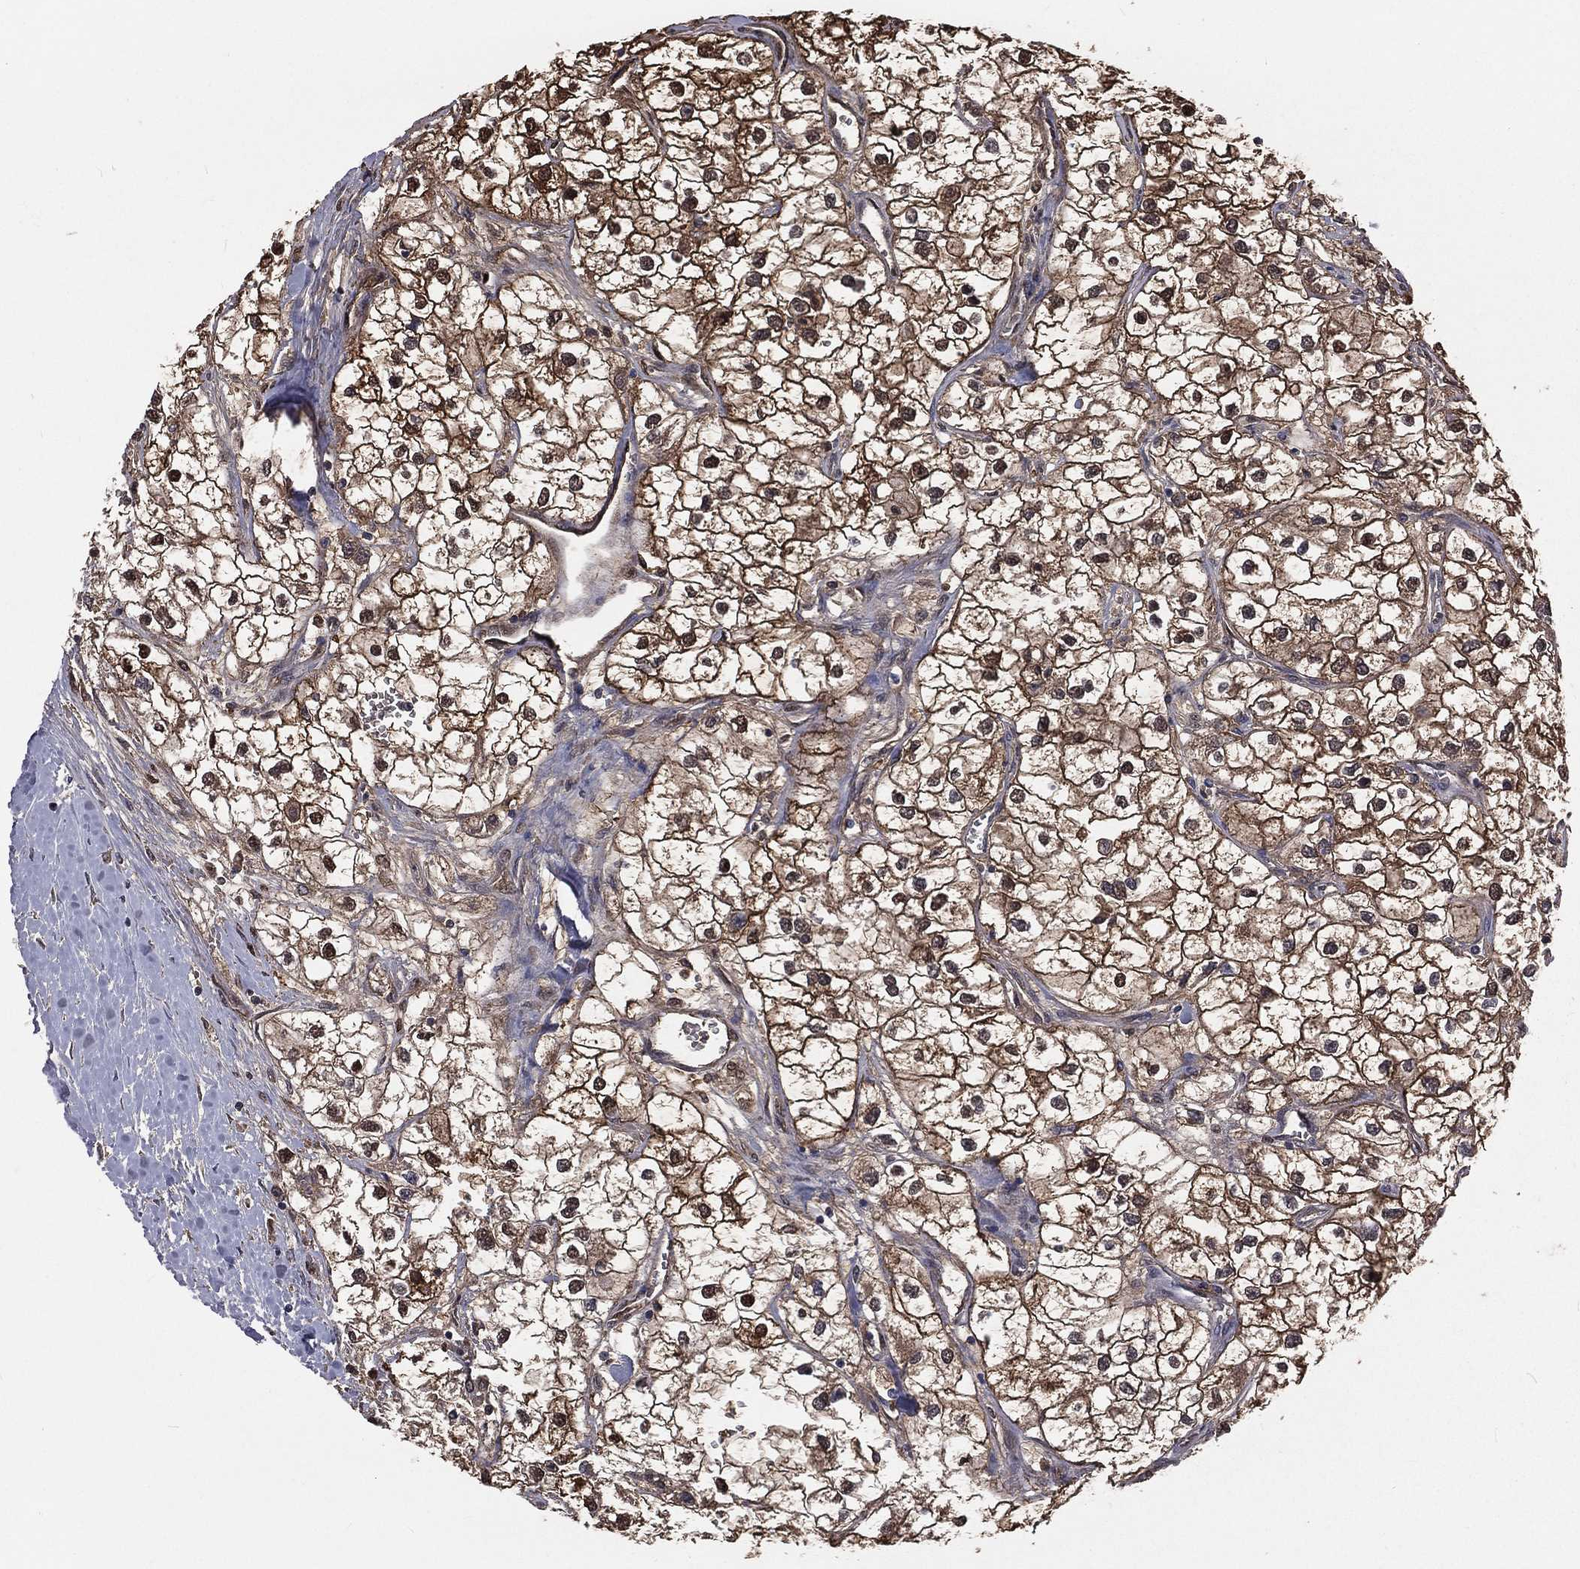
{"staining": {"intensity": "strong", "quantity": "25%-75%", "location": "cytoplasmic/membranous,nuclear"}, "tissue": "renal cancer", "cell_type": "Tumor cells", "image_type": "cancer", "snomed": [{"axis": "morphology", "description": "Adenocarcinoma, NOS"}, {"axis": "topography", "description": "Kidney"}], "caption": "Brown immunohistochemical staining in human renal cancer (adenocarcinoma) displays strong cytoplasmic/membranous and nuclear staining in approximately 25%-75% of tumor cells.", "gene": "TBC1D2", "patient": {"sex": "male", "age": 59}}